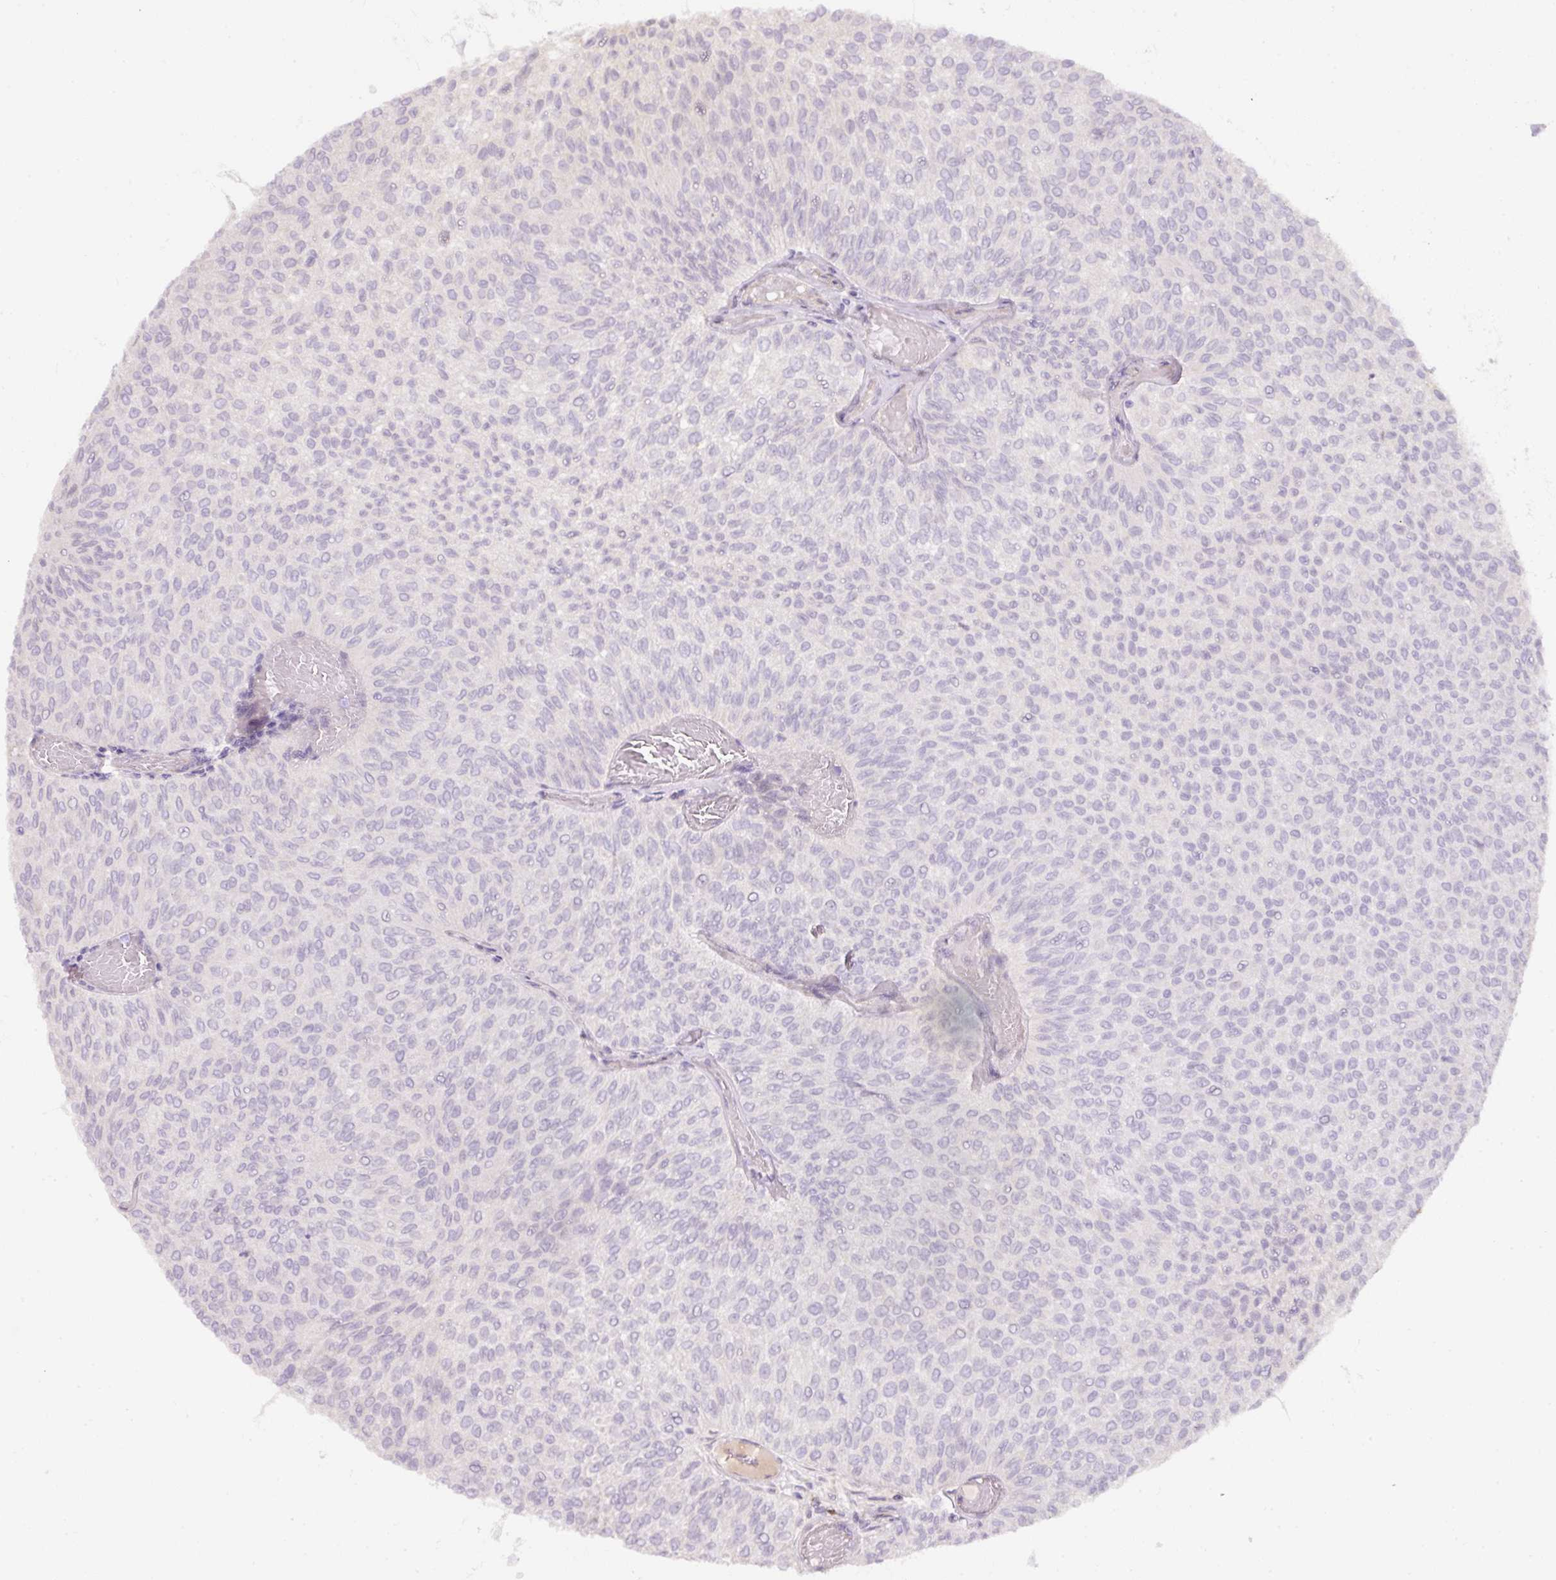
{"staining": {"intensity": "negative", "quantity": "none", "location": "none"}, "tissue": "urothelial cancer", "cell_type": "Tumor cells", "image_type": "cancer", "snomed": [{"axis": "morphology", "description": "Urothelial carcinoma, Low grade"}, {"axis": "topography", "description": "Urinary bladder"}], "caption": "Immunohistochemical staining of urothelial cancer exhibits no significant expression in tumor cells.", "gene": "NBPF11", "patient": {"sex": "male", "age": 78}}